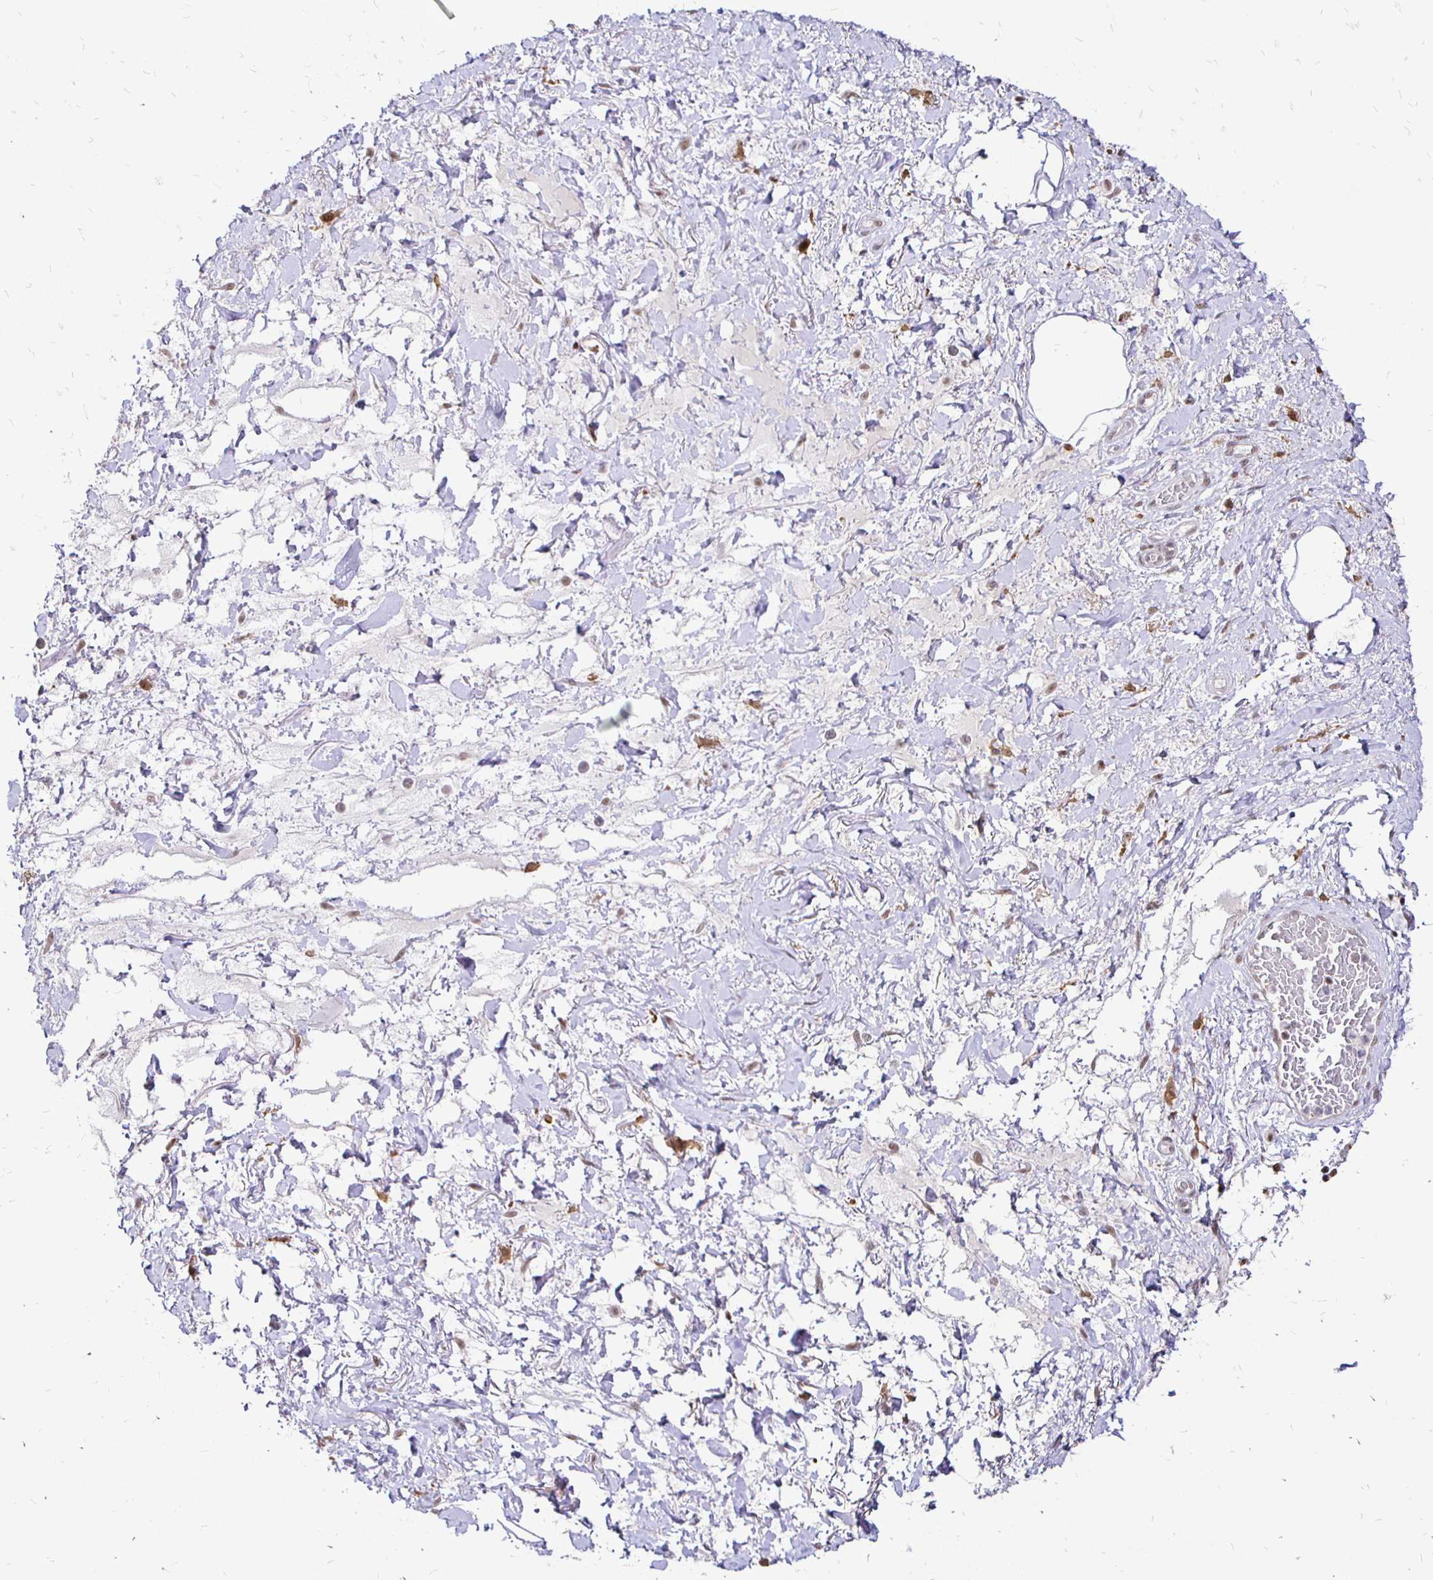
{"staining": {"intensity": "moderate", "quantity": "25%-75%", "location": "nuclear"}, "tissue": "adipose tissue", "cell_type": "Adipocytes", "image_type": "normal", "snomed": [{"axis": "morphology", "description": "Normal tissue, NOS"}, {"axis": "topography", "description": "Vagina"}, {"axis": "topography", "description": "Peripheral nerve tissue"}], "caption": "An IHC photomicrograph of normal tissue is shown. Protein staining in brown shows moderate nuclear positivity in adipose tissue within adipocytes. (DAB = brown stain, brightfield microscopy at high magnification).", "gene": "SIN3A", "patient": {"sex": "female", "age": 71}}